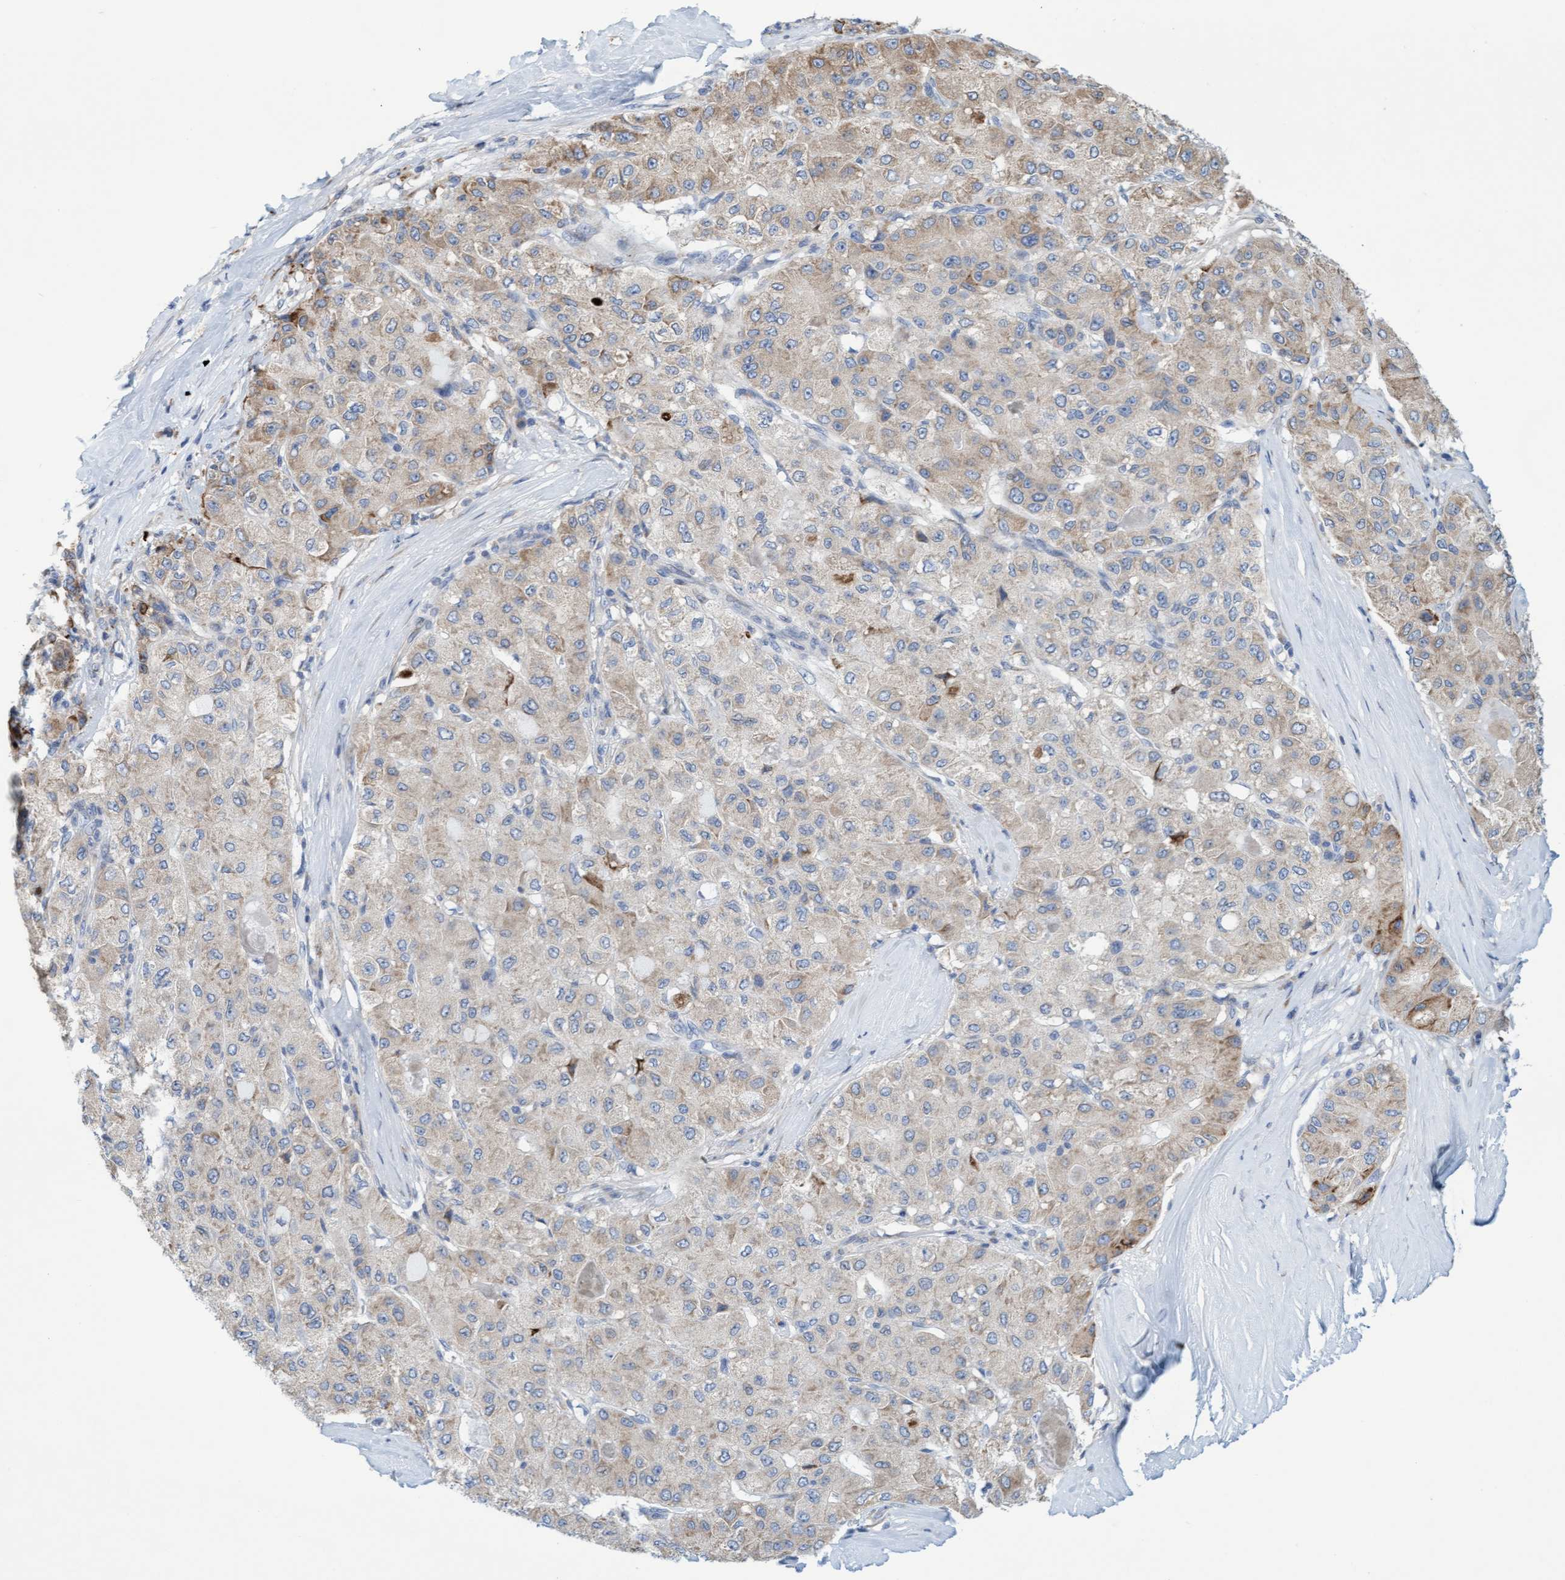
{"staining": {"intensity": "weak", "quantity": "<25%", "location": "cytoplasmic/membranous"}, "tissue": "liver cancer", "cell_type": "Tumor cells", "image_type": "cancer", "snomed": [{"axis": "morphology", "description": "Carcinoma, Hepatocellular, NOS"}, {"axis": "topography", "description": "Liver"}], "caption": "IHC photomicrograph of liver cancer (hepatocellular carcinoma) stained for a protein (brown), which exhibits no staining in tumor cells.", "gene": "SLC28A3", "patient": {"sex": "male", "age": 80}}